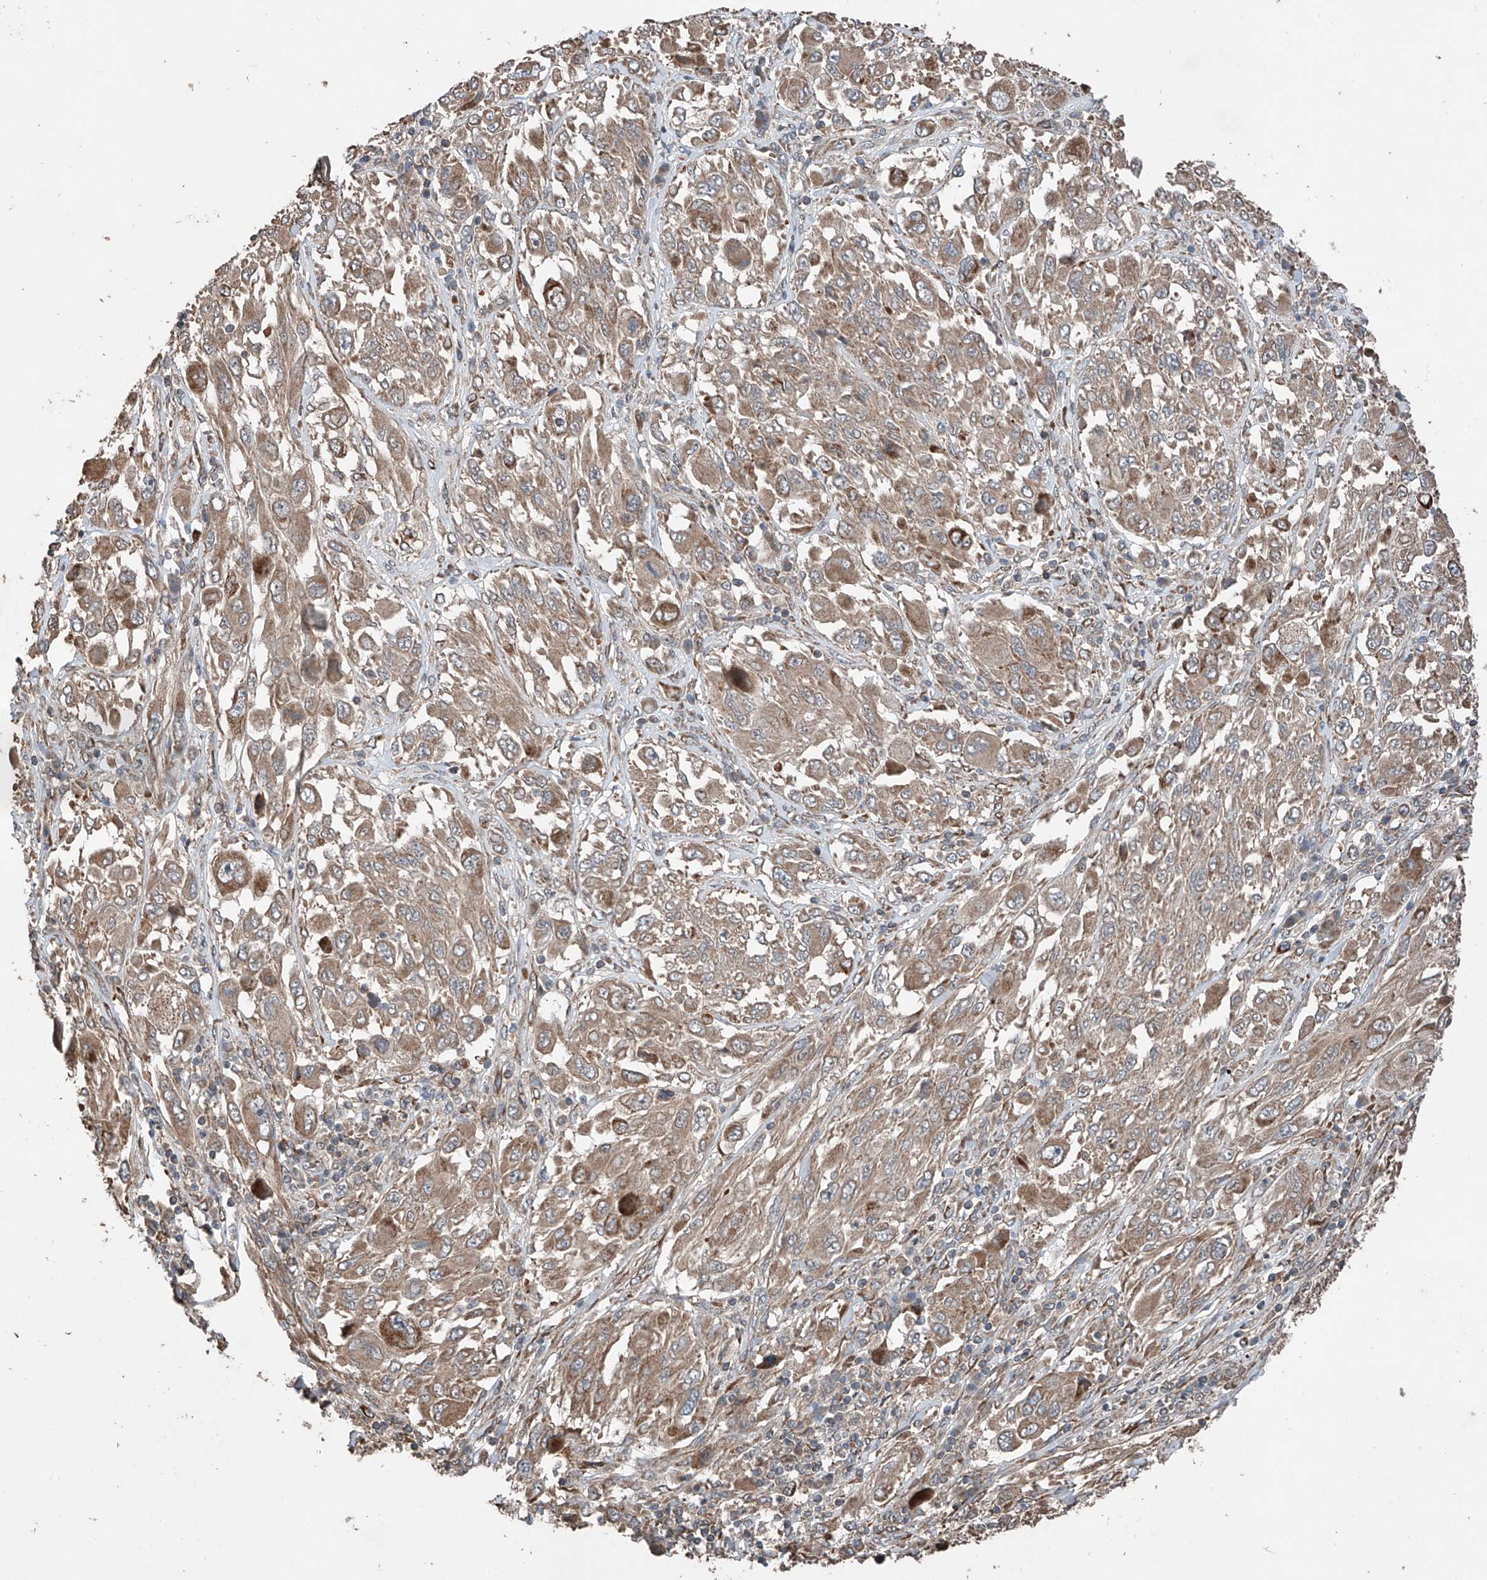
{"staining": {"intensity": "moderate", "quantity": ">75%", "location": "cytoplasmic/membranous"}, "tissue": "melanoma", "cell_type": "Tumor cells", "image_type": "cancer", "snomed": [{"axis": "morphology", "description": "Malignant melanoma, NOS"}, {"axis": "topography", "description": "Skin"}], "caption": "IHC photomicrograph of human melanoma stained for a protein (brown), which displays medium levels of moderate cytoplasmic/membranous positivity in about >75% of tumor cells.", "gene": "AP4B1", "patient": {"sex": "female", "age": 91}}